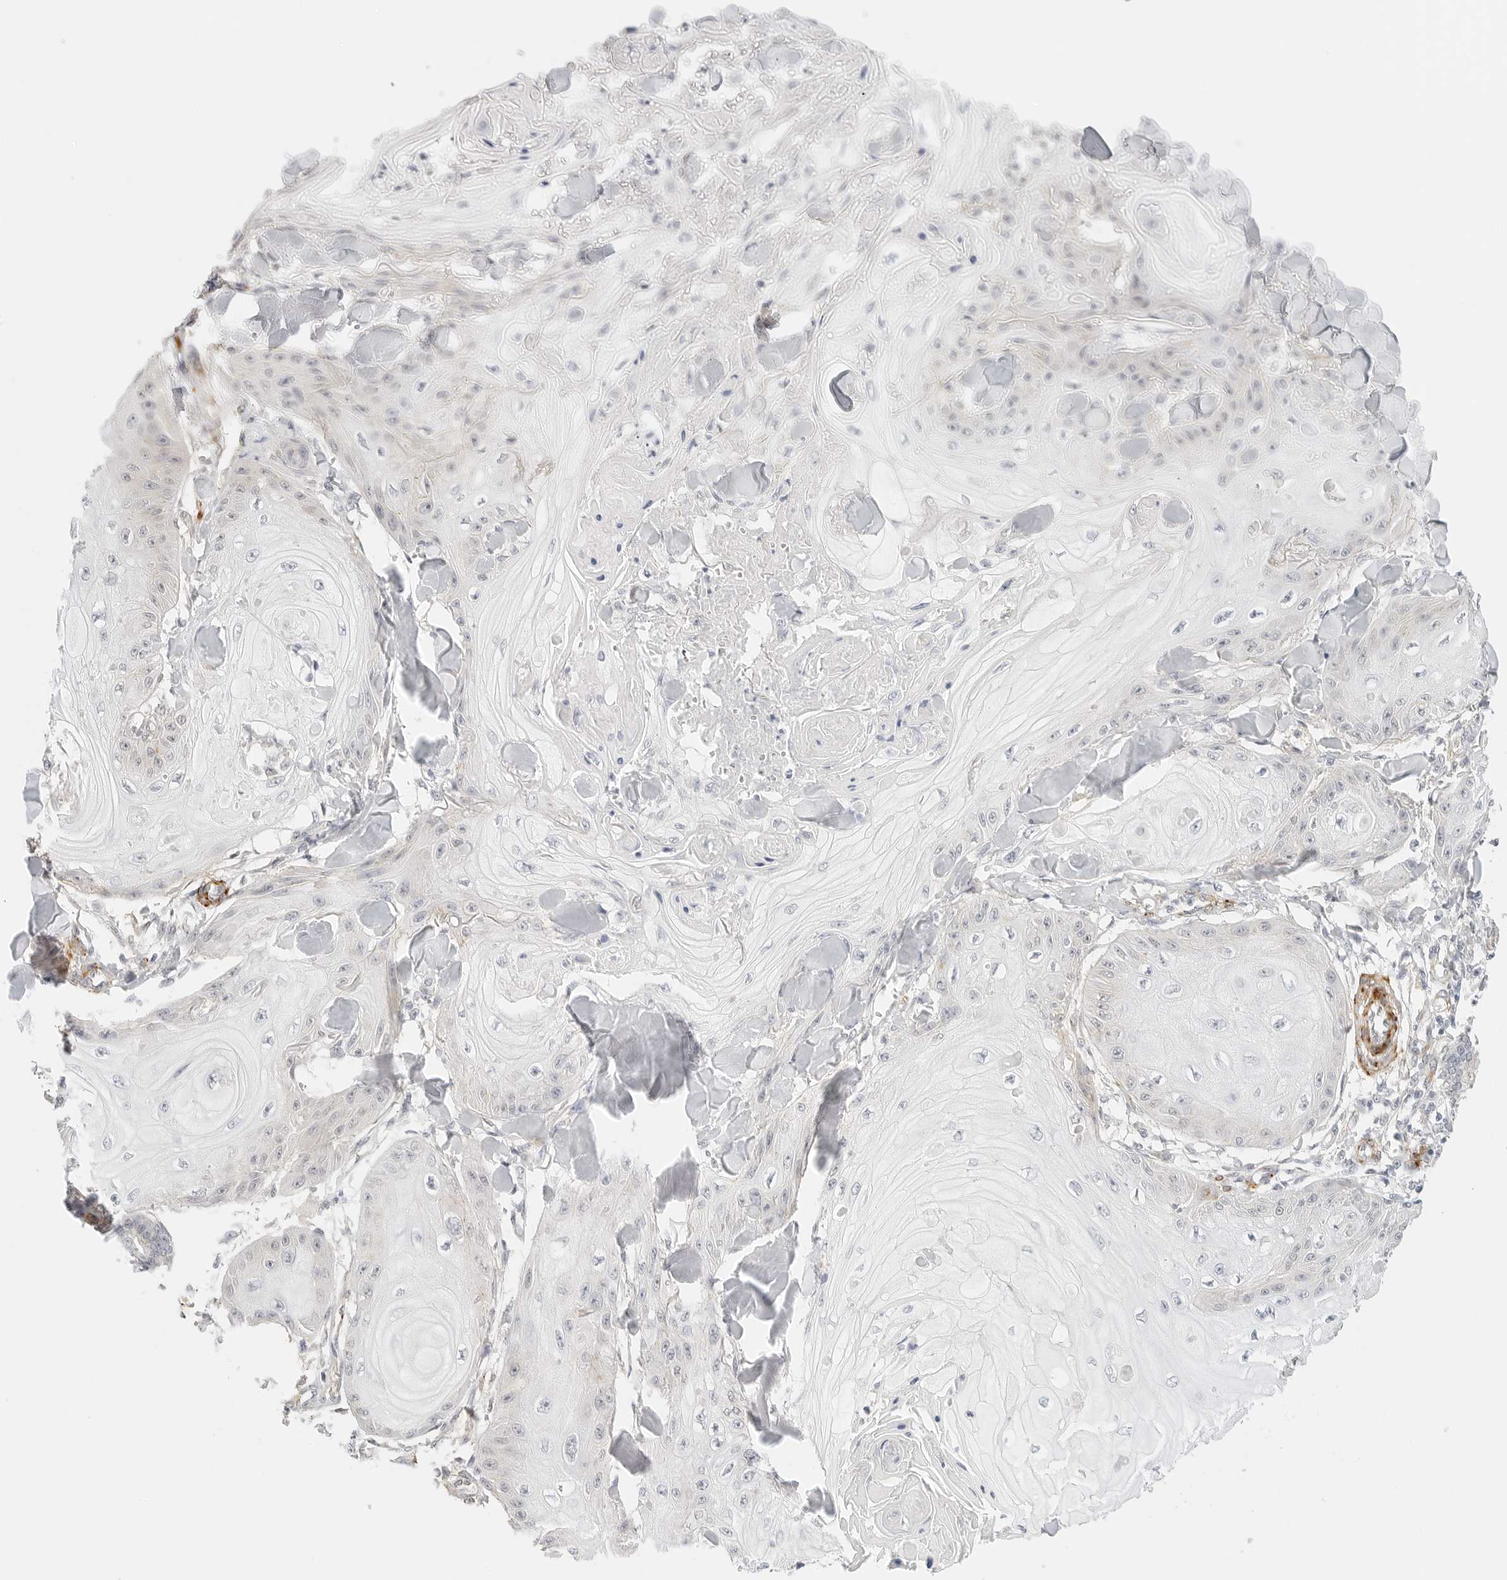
{"staining": {"intensity": "negative", "quantity": "none", "location": "none"}, "tissue": "skin cancer", "cell_type": "Tumor cells", "image_type": "cancer", "snomed": [{"axis": "morphology", "description": "Squamous cell carcinoma, NOS"}, {"axis": "topography", "description": "Skin"}], "caption": "High magnification brightfield microscopy of skin cancer (squamous cell carcinoma) stained with DAB (brown) and counterstained with hematoxylin (blue): tumor cells show no significant positivity.", "gene": "PCDH19", "patient": {"sex": "male", "age": 74}}